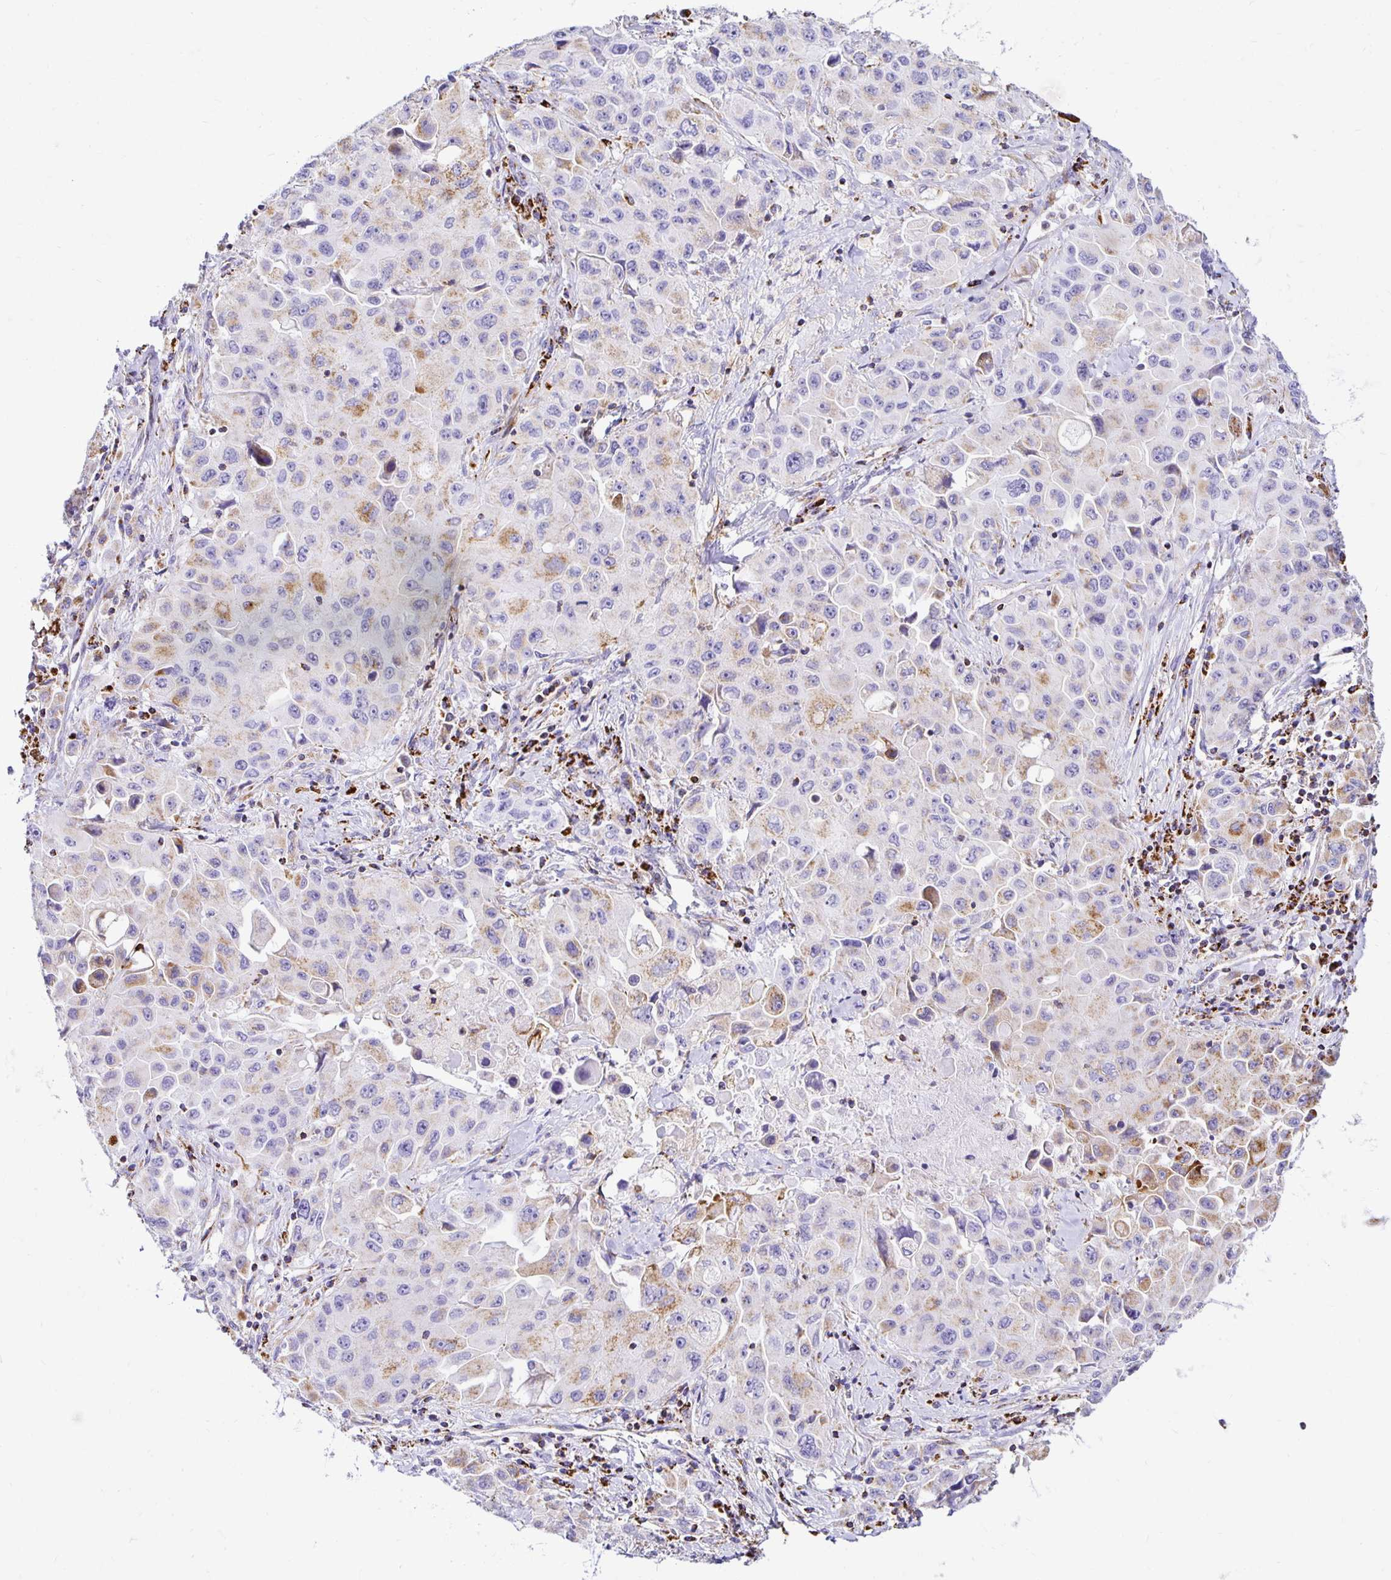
{"staining": {"intensity": "moderate", "quantity": "<25%", "location": "cytoplasmic/membranous"}, "tissue": "lung cancer", "cell_type": "Tumor cells", "image_type": "cancer", "snomed": [{"axis": "morphology", "description": "Squamous cell carcinoma, NOS"}, {"axis": "topography", "description": "Lung"}], "caption": "The histopathology image exhibits immunohistochemical staining of lung cancer. There is moderate cytoplasmic/membranous positivity is present in approximately <25% of tumor cells. The staining was performed using DAB, with brown indicating positive protein expression. Nuclei are stained blue with hematoxylin.", "gene": "PLAAT2", "patient": {"sex": "male", "age": 63}}